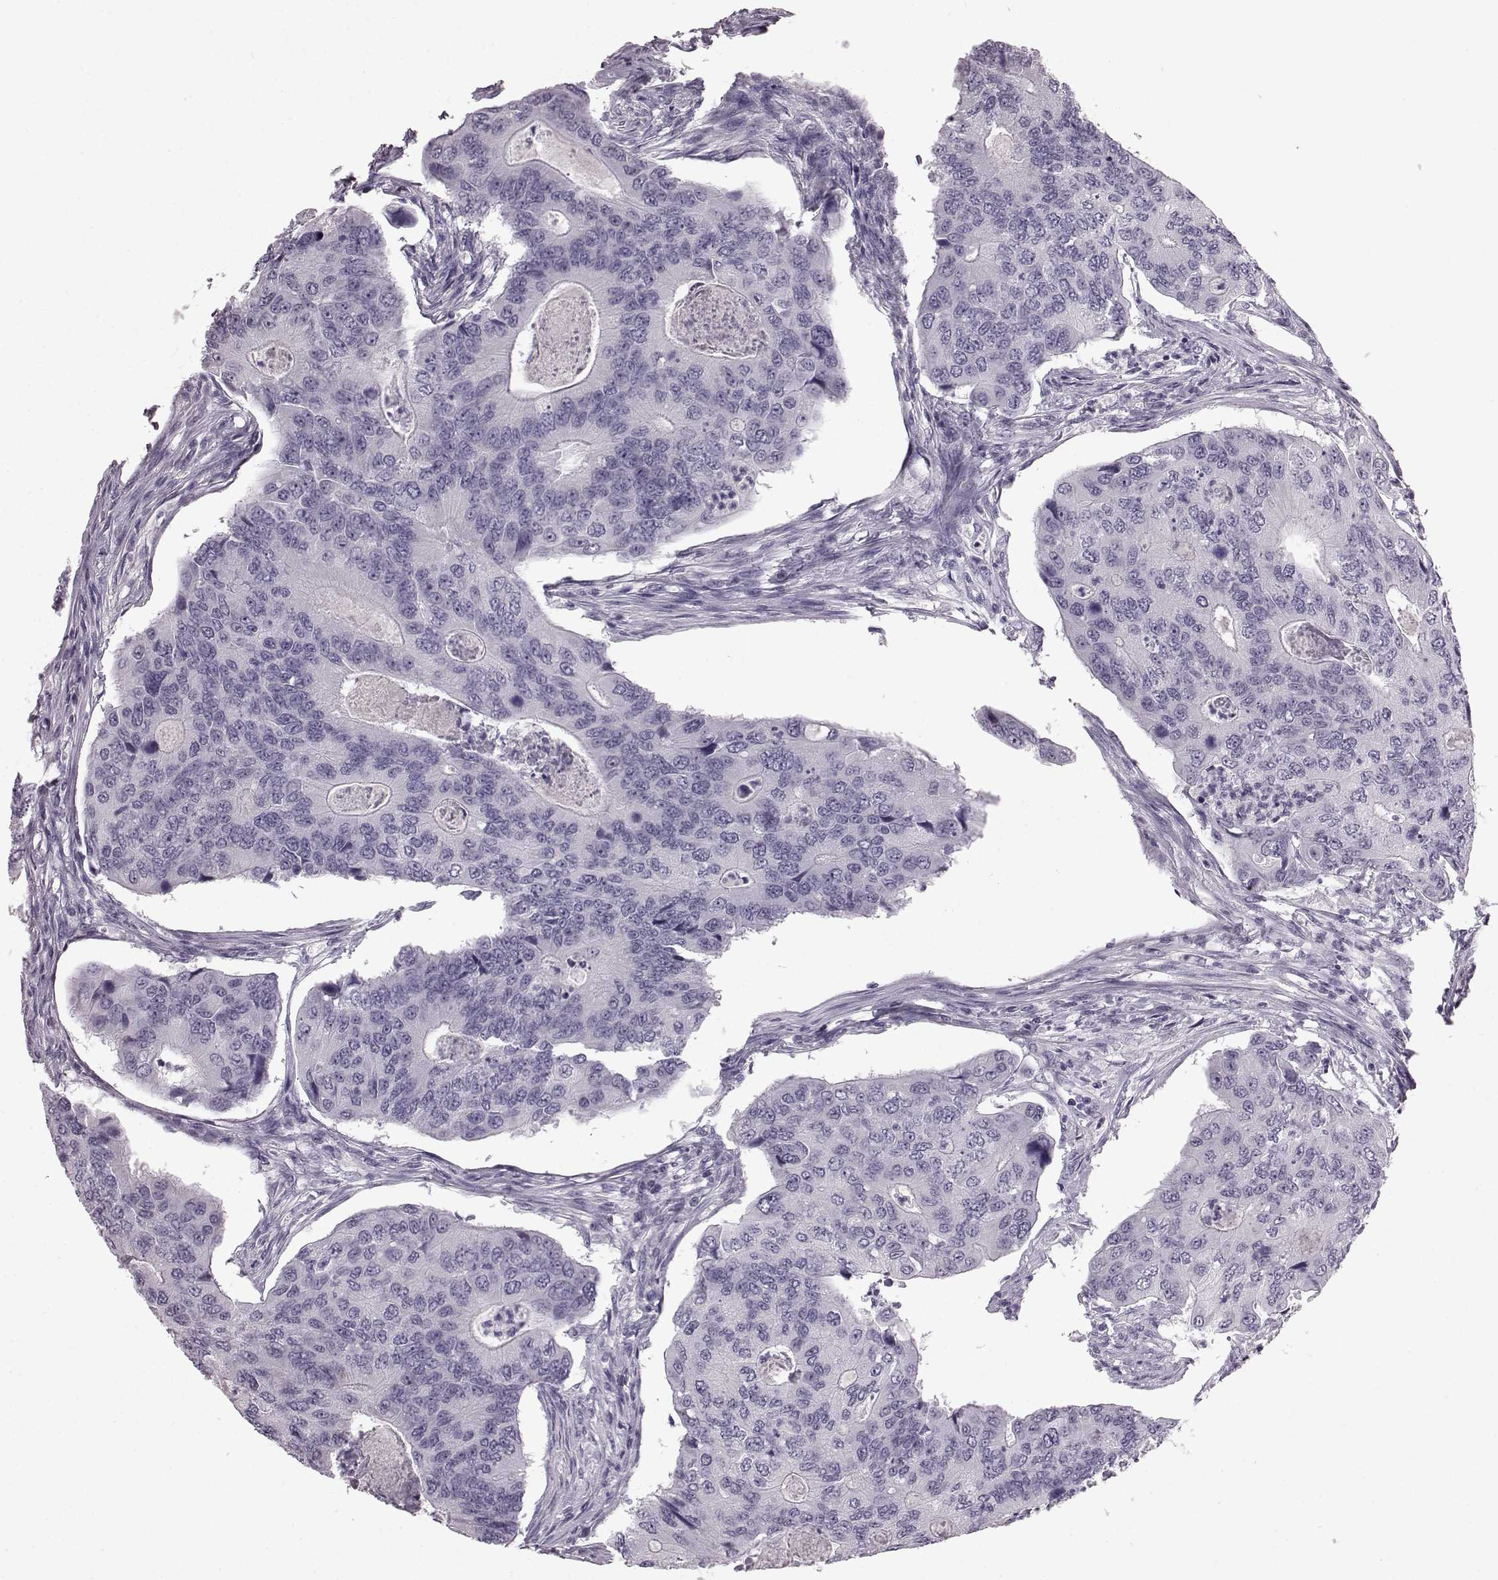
{"staining": {"intensity": "negative", "quantity": "none", "location": "none"}, "tissue": "colorectal cancer", "cell_type": "Tumor cells", "image_type": "cancer", "snomed": [{"axis": "morphology", "description": "Adenocarcinoma, NOS"}, {"axis": "topography", "description": "Colon"}], "caption": "The immunohistochemistry (IHC) image has no significant positivity in tumor cells of colorectal cancer (adenocarcinoma) tissue.", "gene": "AIPL1", "patient": {"sex": "female", "age": 67}}